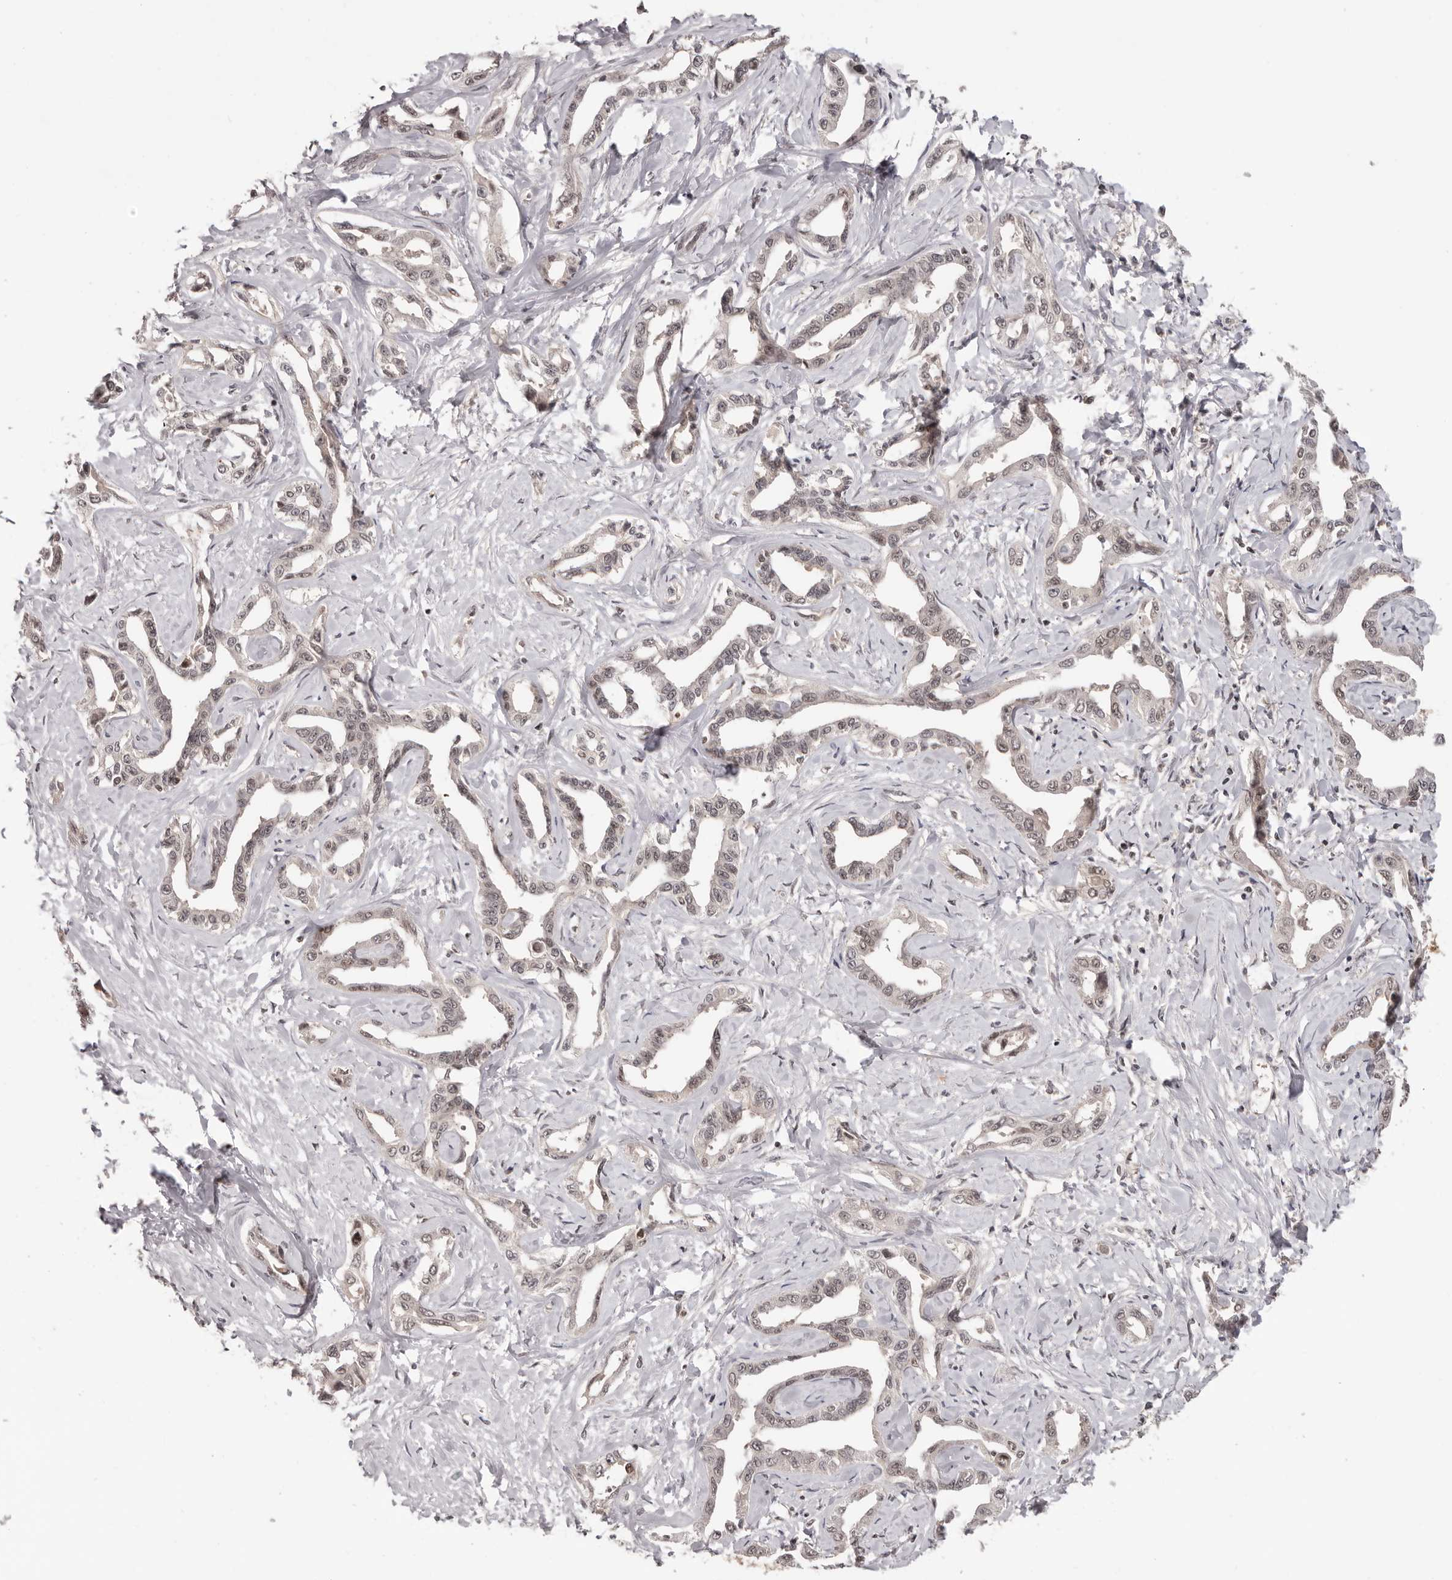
{"staining": {"intensity": "negative", "quantity": "none", "location": "none"}, "tissue": "liver cancer", "cell_type": "Tumor cells", "image_type": "cancer", "snomed": [{"axis": "morphology", "description": "Cholangiocarcinoma"}, {"axis": "topography", "description": "Liver"}], "caption": "Immunohistochemistry (IHC) image of liver cholangiocarcinoma stained for a protein (brown), which demonstrates no staining in tumor cells. The staining is performed using DAB brown chromogen with nuclei counter-stained in using hematoxylin.", "gene": "TBX5", "patient": {"sex": "male", "age": 59}}